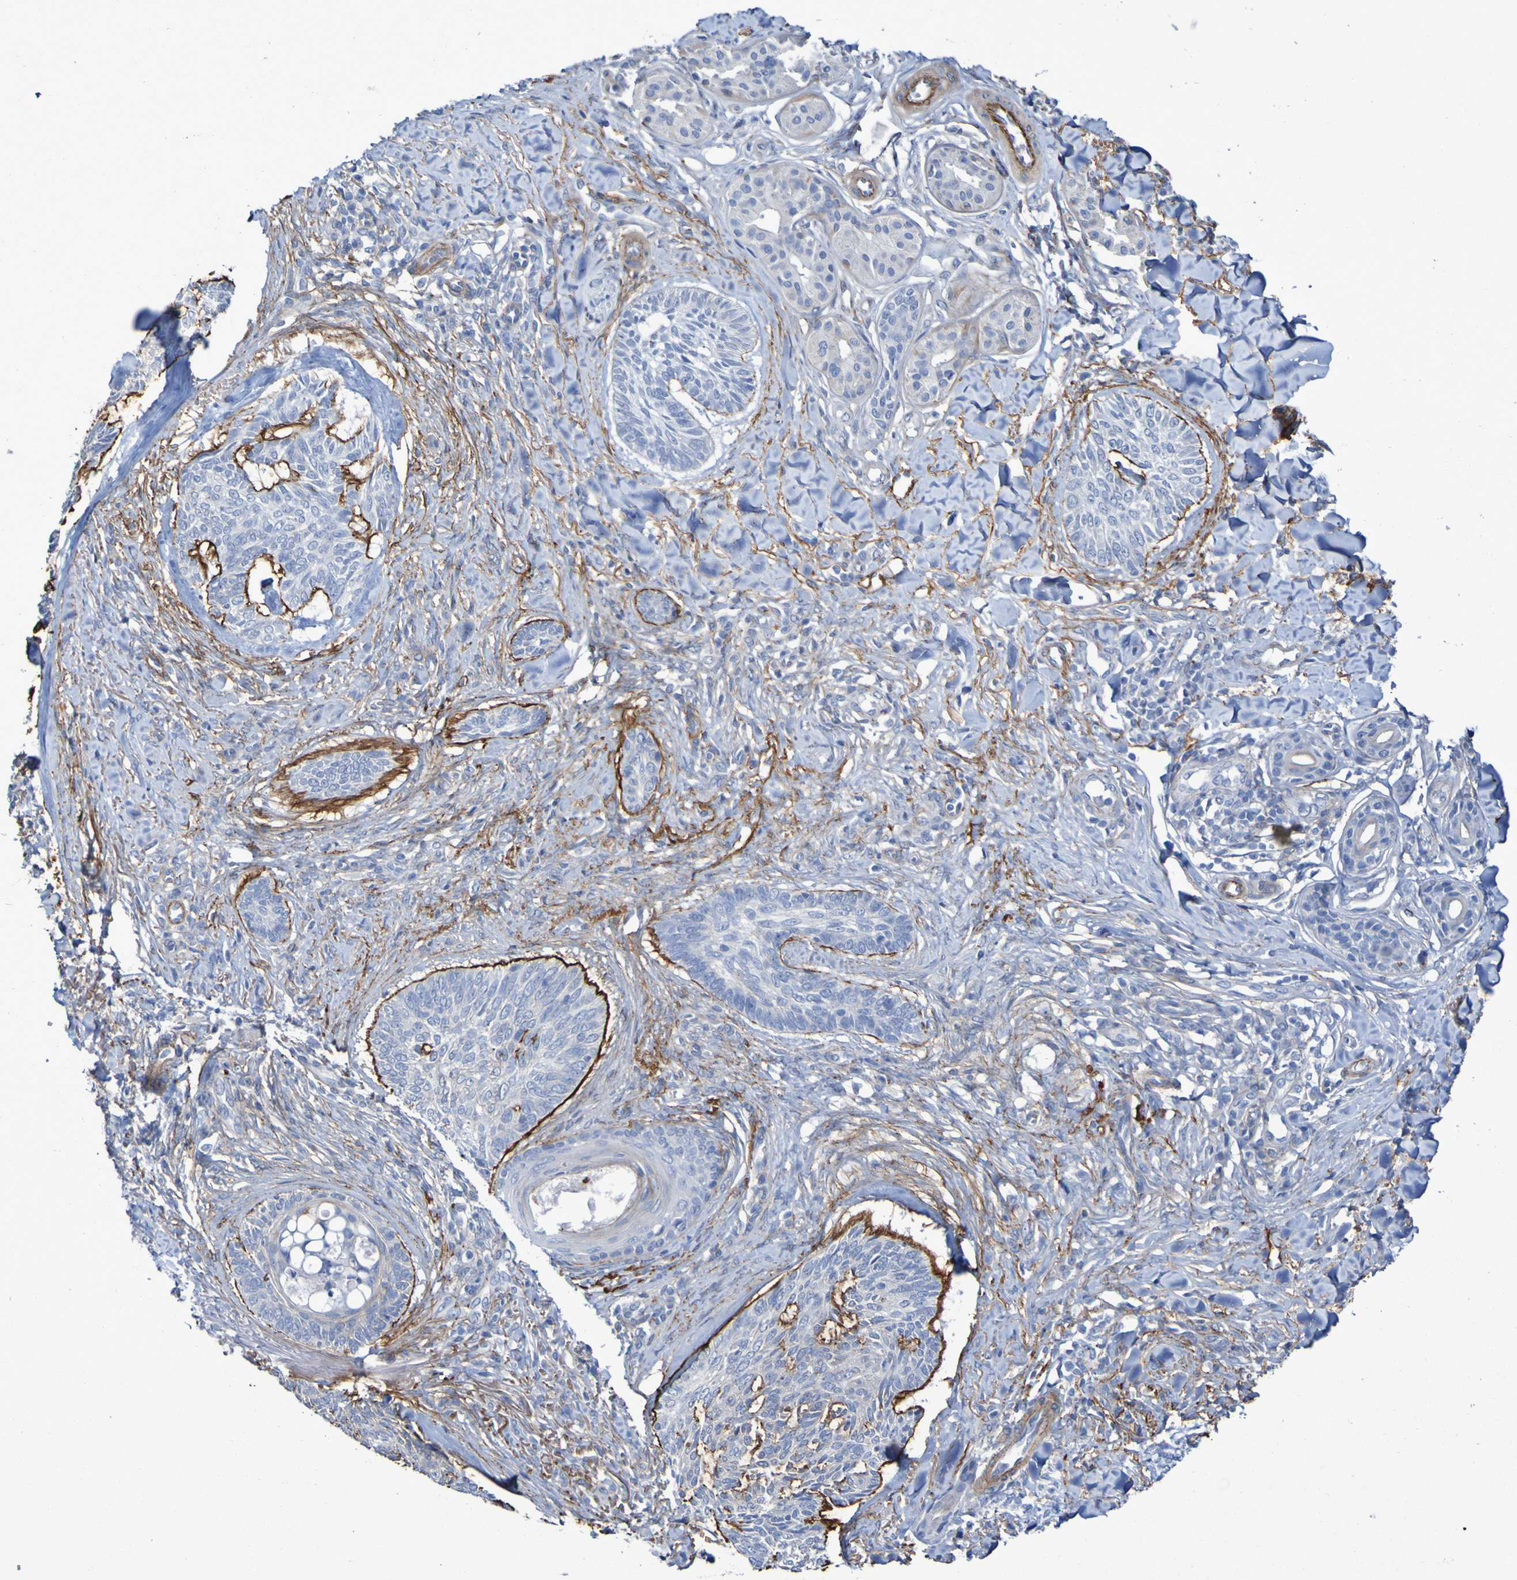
{"staining": {"intensity": "moderate", "quantity": "25%-75%", "location": "cytoplasmic/membranous"}, "tissue": "skin cancer", "cell_type": "Tumor cells", "image_type": "cancer", "snomed": [{"axis": "morphology", "description": "Basal cell carcinoma"}, {"axis": "topography", "description": "Skin"}], "caption": "Protein positivity by immunohistochemistry reveals moderate cytoplasmic/membranous positivity in approximately 25%-75% of tumor cells in skin cancer (basal cell carcinoma). Using DAB (brown) and hematoxylin (blue) stains, captured at high magnification using brightfield microscopy.", "gene": "LPP", "patient": {"sex": "male", "age": 43}}